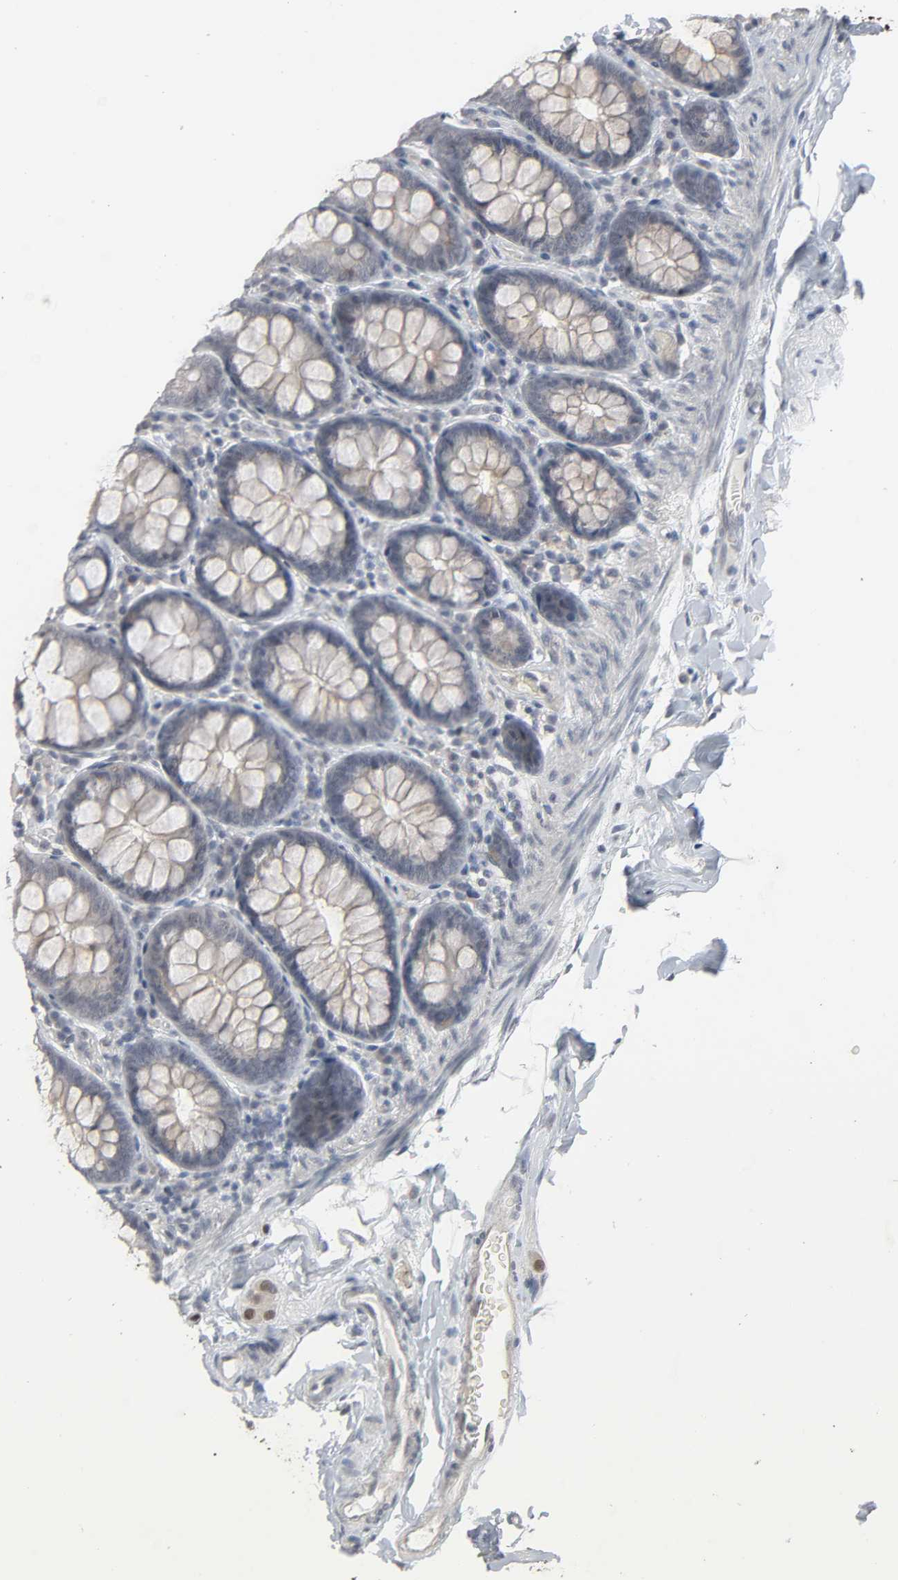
{"staining": {"intensity": "weak", "quantity": "25%-75%", "location": "cytoplasmic/membranous"}, "tissue": "colon", "cell_type": "Endothelial cells", "image_type": "normal", "snomed": [{"axis": "morphology", "description": "Normal tissue, NOS"}, {"axis": "topography", "description": "Colon"}], "caption": "A high-resolution image shows IHC staining of benign colon, which demonstrates weak cytoplasmic/membranous expression in about 25%-75% of endothelial cells. The protein is stained brown, and the nuclei are stained in blue (DAB (3,3'-diaminobenzidine) IHC with brightfield microscopy, high magnification).", "gene": "ZNF222", "patient": {"sex": "female", "age": 61}}